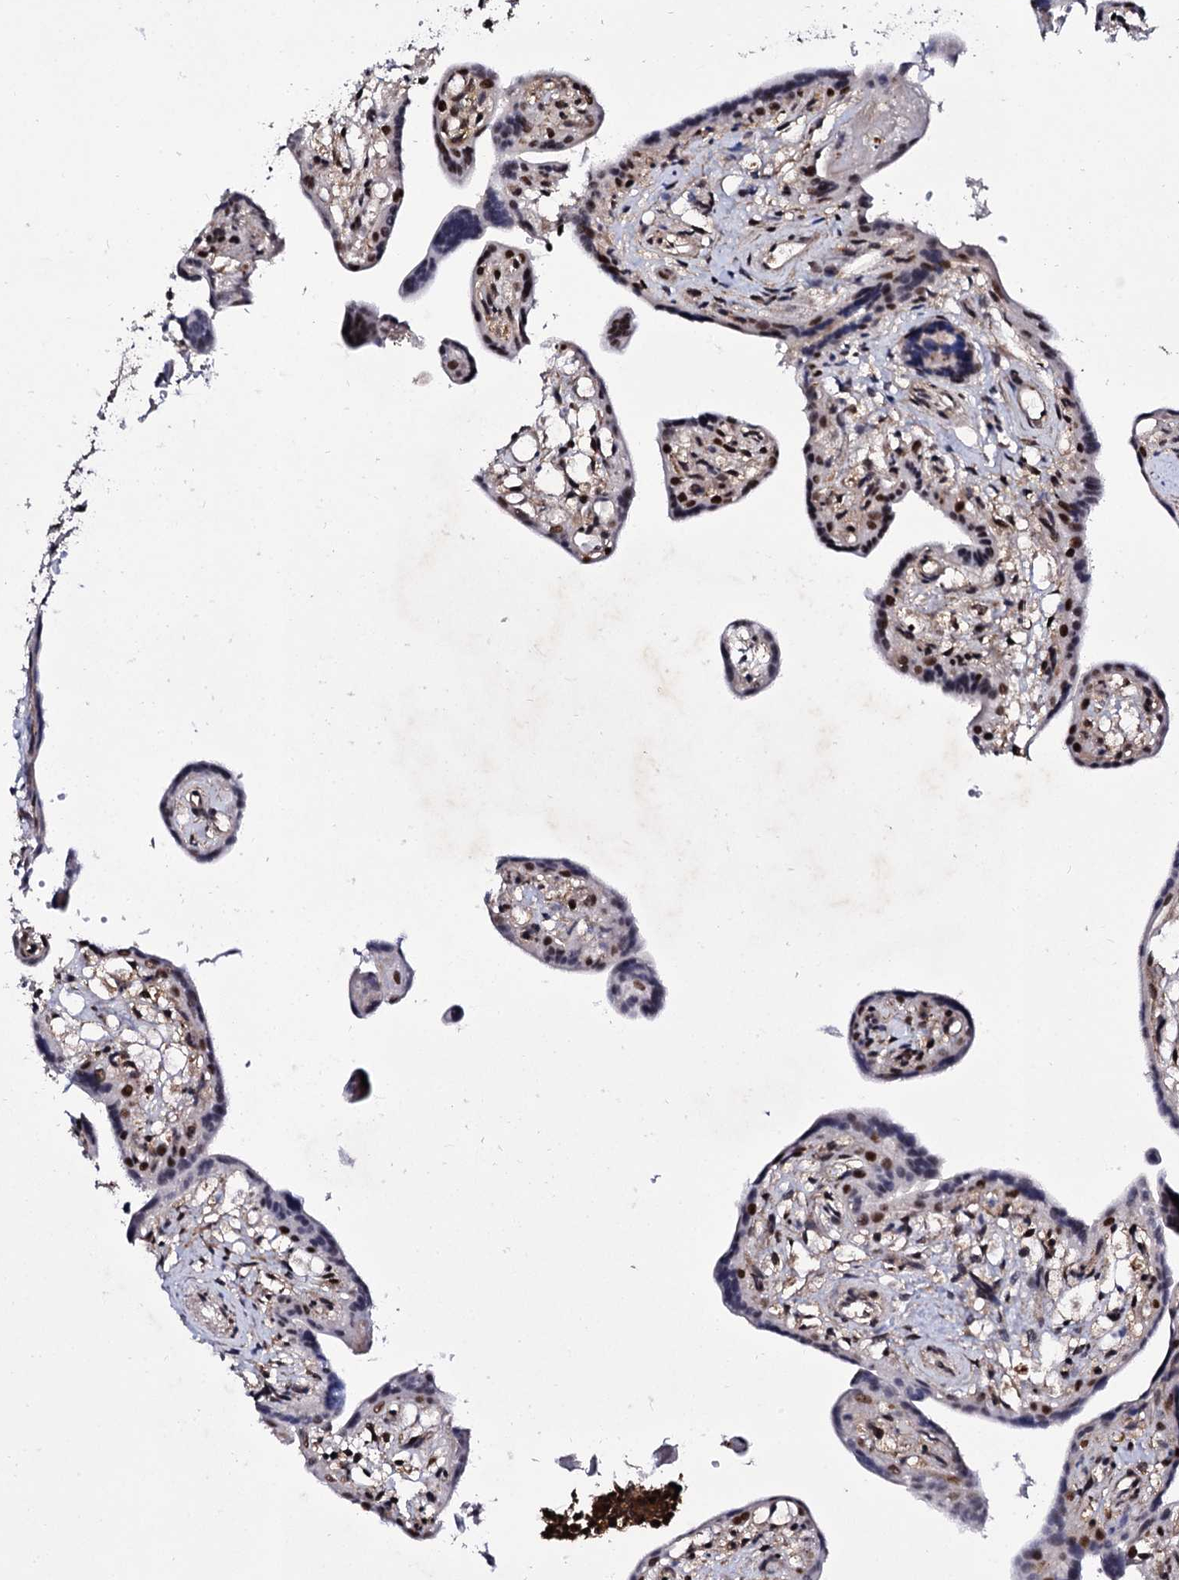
{"staining": {"intensity": "moderate", "quantity": "25%-75%", "location": "nuclear"}, "tissue": "placenta", "cell_type": "Trophoblastic cells", "image_type": "normal", "snomed": [{"axis": "morphology", "description": "Normal tissue, NOS"}, {"axis": "topography", "description": "Placenta"}], "caption": "An image of human placenta stained for a protein shows moderate nuclear brown staining in trophoblastic cells.", "gene": "CSTF3", "patient": {"sex": "female", "age": 37}}